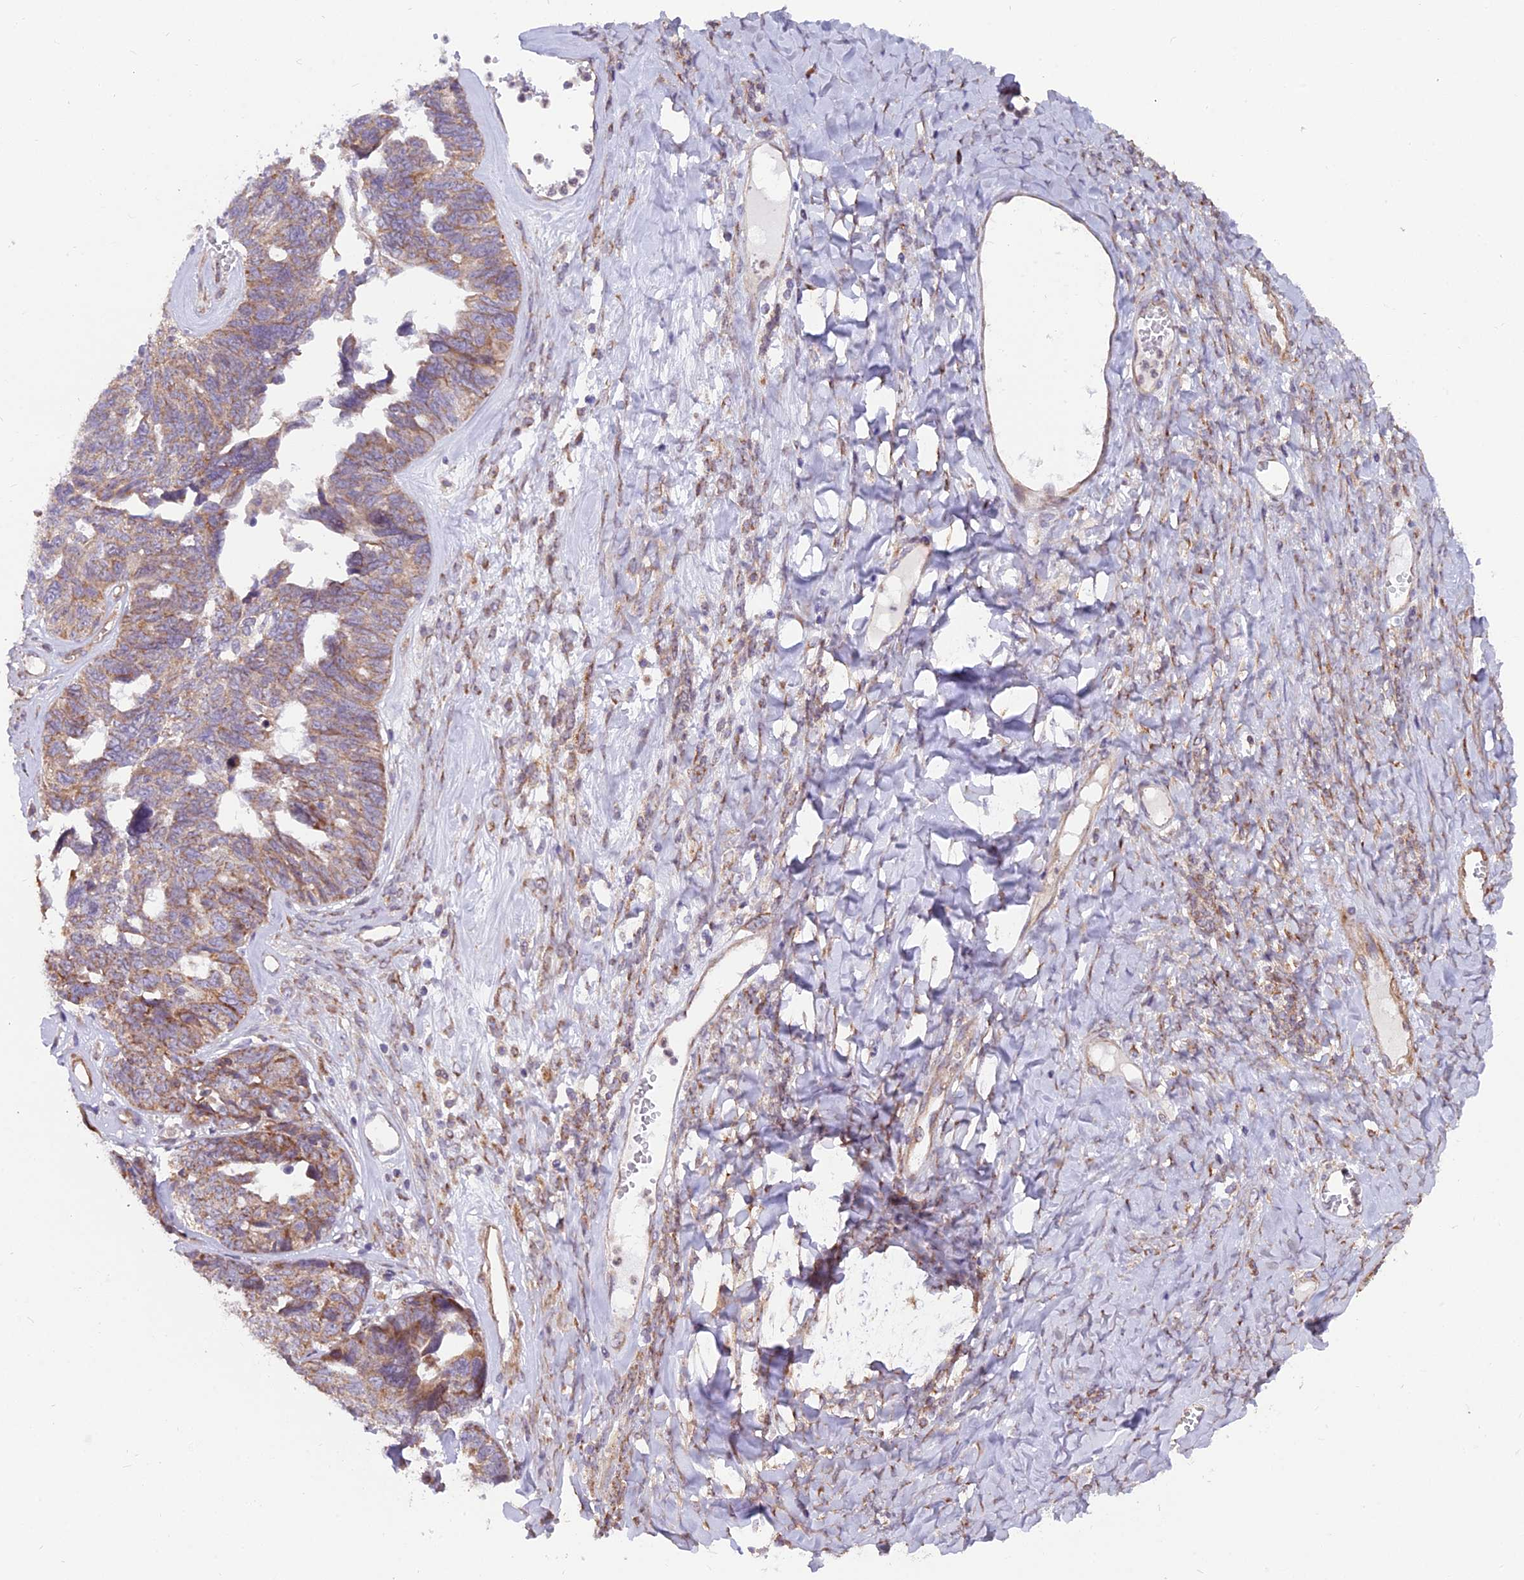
{"staining": {"intensity": "moderate", "quantity": "25%-75%", "location": "cytoplasmic/membranous"}, "tissue": "ovarian cancer", "cell_type": "Tumor cells", "image_type": "cancer", "snomed": [{"axis": "morphology", "description": "Cystadenocarcinoma, serous, NOS"}, {"axis": "topography", "description": "Ovary"}], "caption": "Ovarian serous cystadenocarcinoma stained with immunohistochemistry (IHC) demonstrates moderate cytoplasmic/membranous expression in approximately 25%-75% of tumor cells. Using DAB (3,3'-diaminobenzidine) (brown) and hematoxylin (blue) stains, captured at high magnification using brightfield microscopy.", "gene": "TBC1D20", "patient": {"sex": "female", "age": 79}}